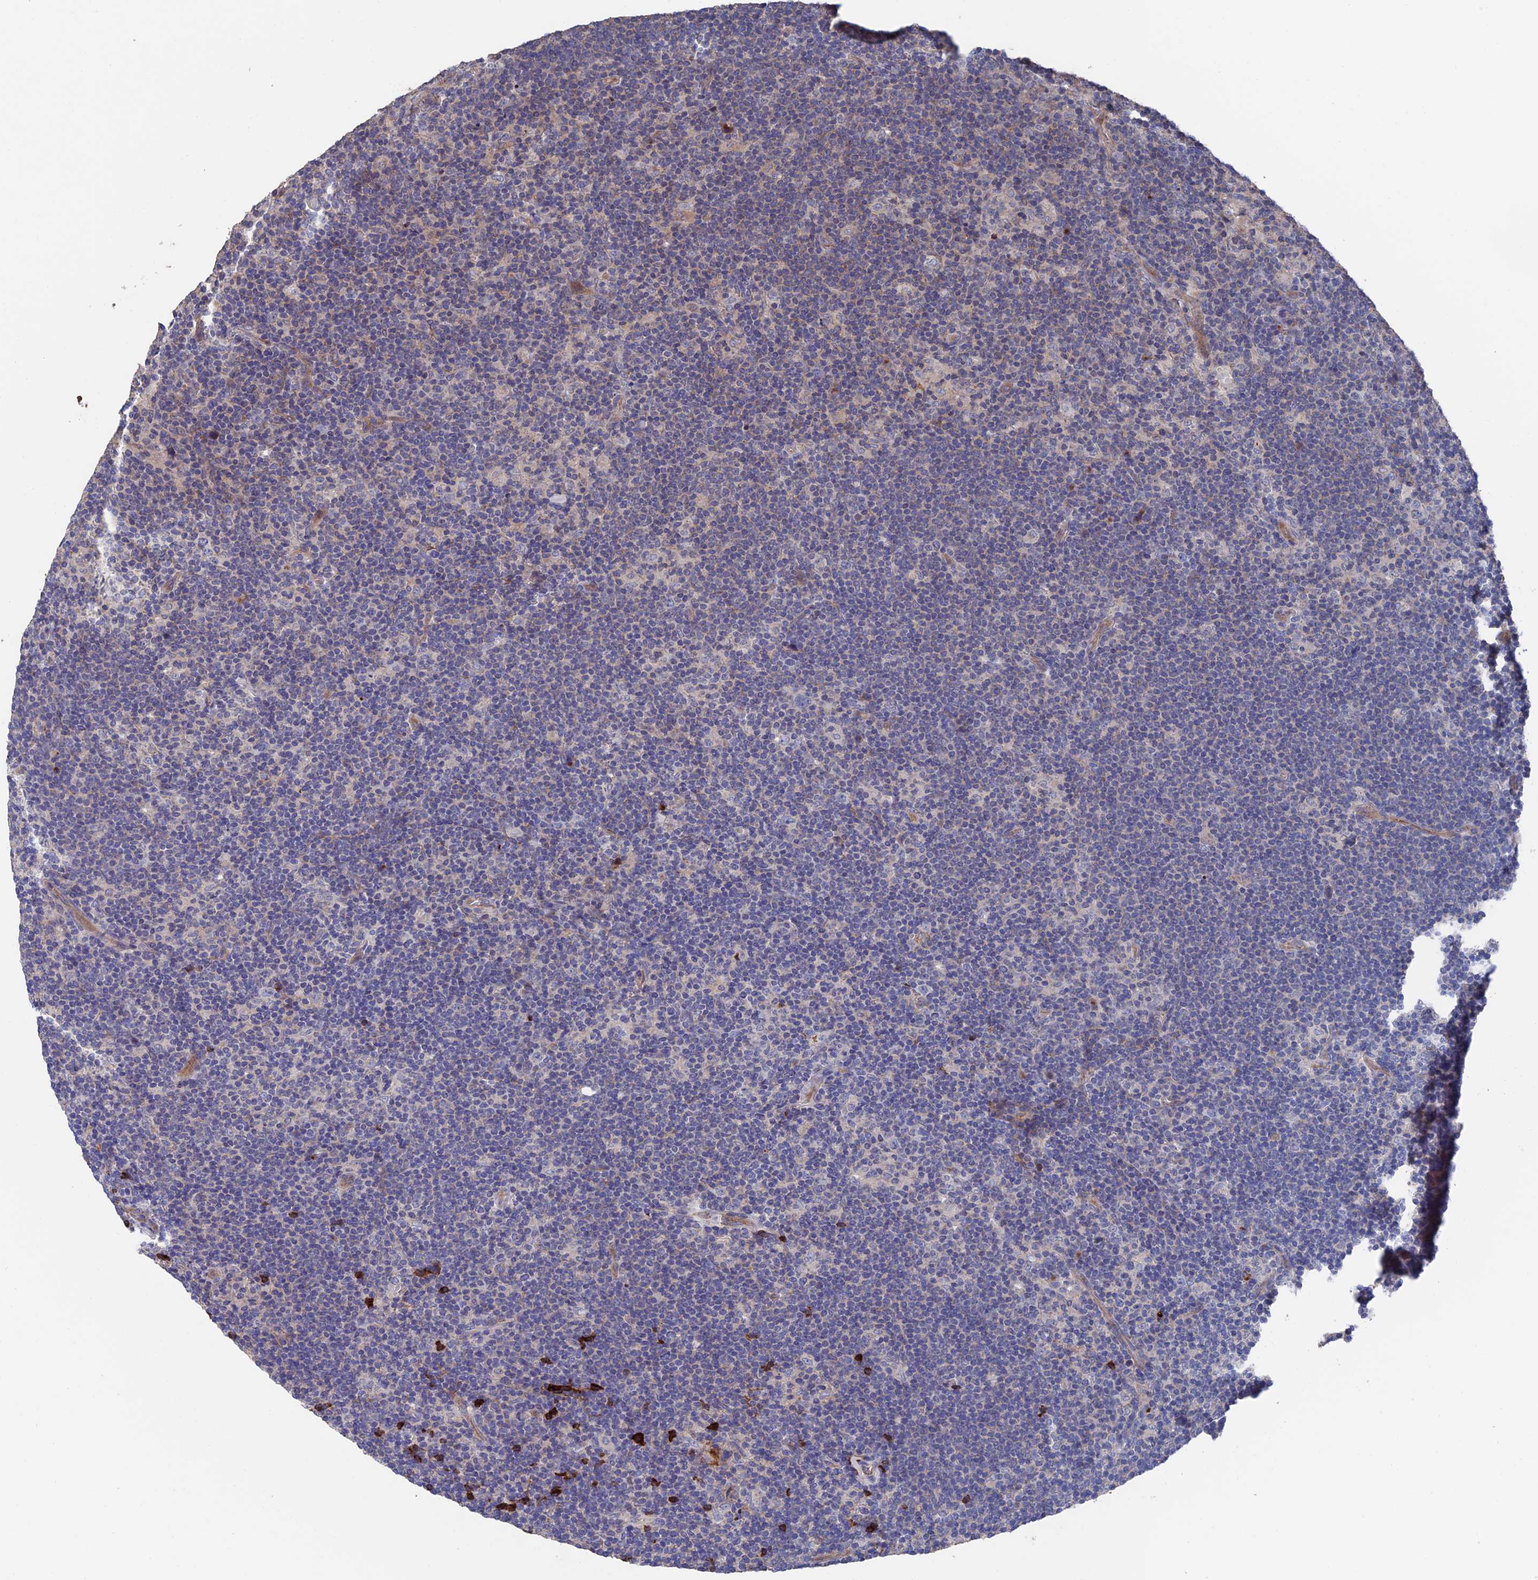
{"staining": {"intensity": "negative", "quantity": "none", "location": "none"}, "tissue": "lymphoma", "cell_type": "Tumor cells", "image_type": "cancer", "snomed": [{"axis": "morphology", "description": "Hodgkin's disease, NOS"}, {"axis": "topography", "description": "Lymph node"}], "caption": "Immunohistochemistry photomicrograph of human lymphoma stained for a protein (brown), which exhibits no staining in tumor cells.", "gene": "HPF1", "patient": {"sex": "female", "age": 57}}